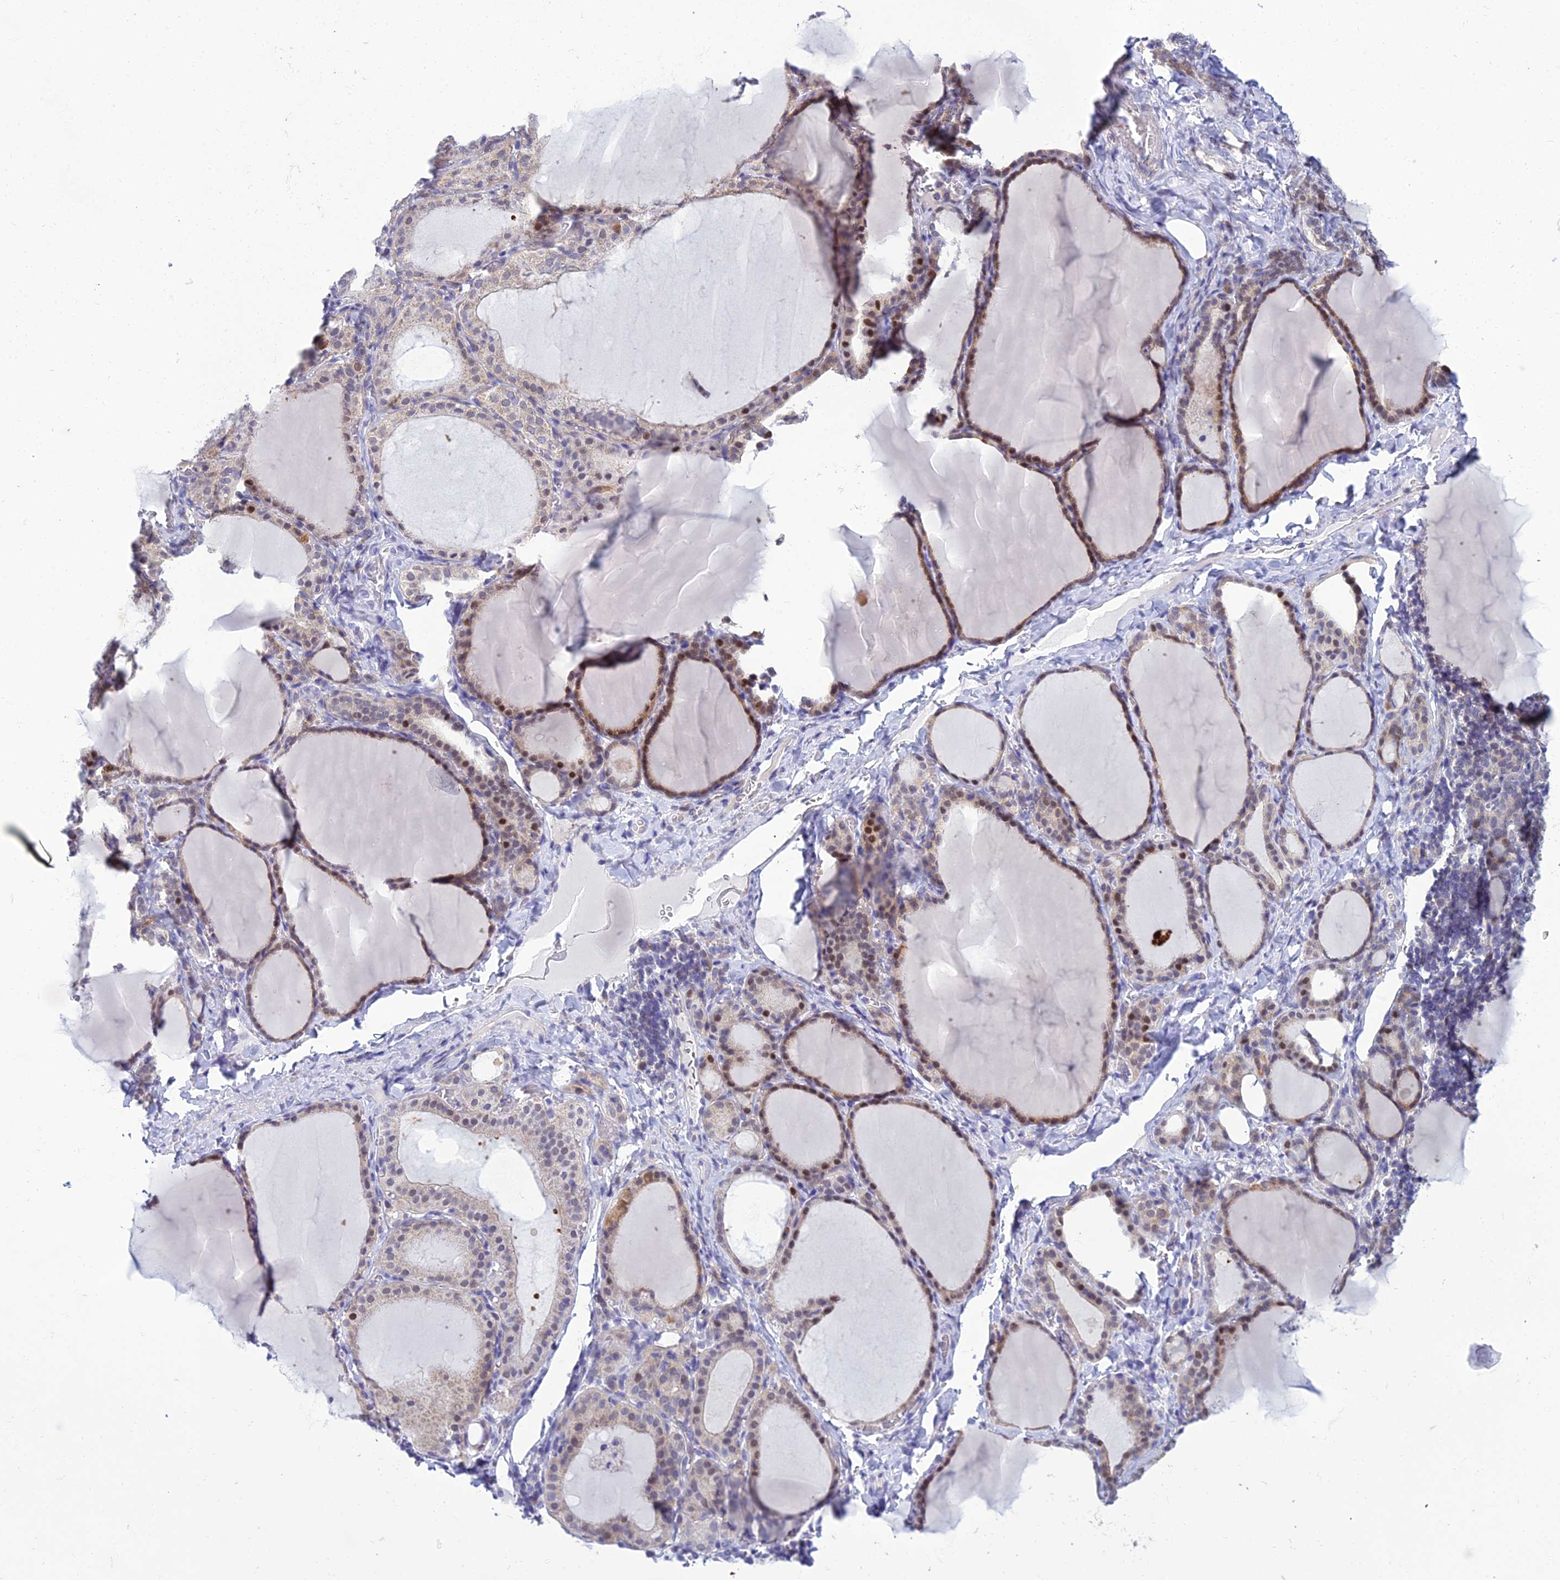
{"staining": {"intensity": "moderate", "quantity": "25%-75%", "location": "cytoplasmic/membranous,nuclear"}, "tissue": "thyroid gland", "cell_type": "Glandular cells", "image_type": "normal", "snomed": [{"axis": "morphology", "description": "Normal tissue, NOS"}, {"axis": "topography", "description": "Thyroid gland"}], "caption": "Human thyroid gland stained for a protein (brown) displays moderate cytoplasmic/membranous,nuclear positive expression in approximately 25%-75% of glandular cells.", "gene": "ZMIZ1", "patient": {"sex": "female", "age": 39}}